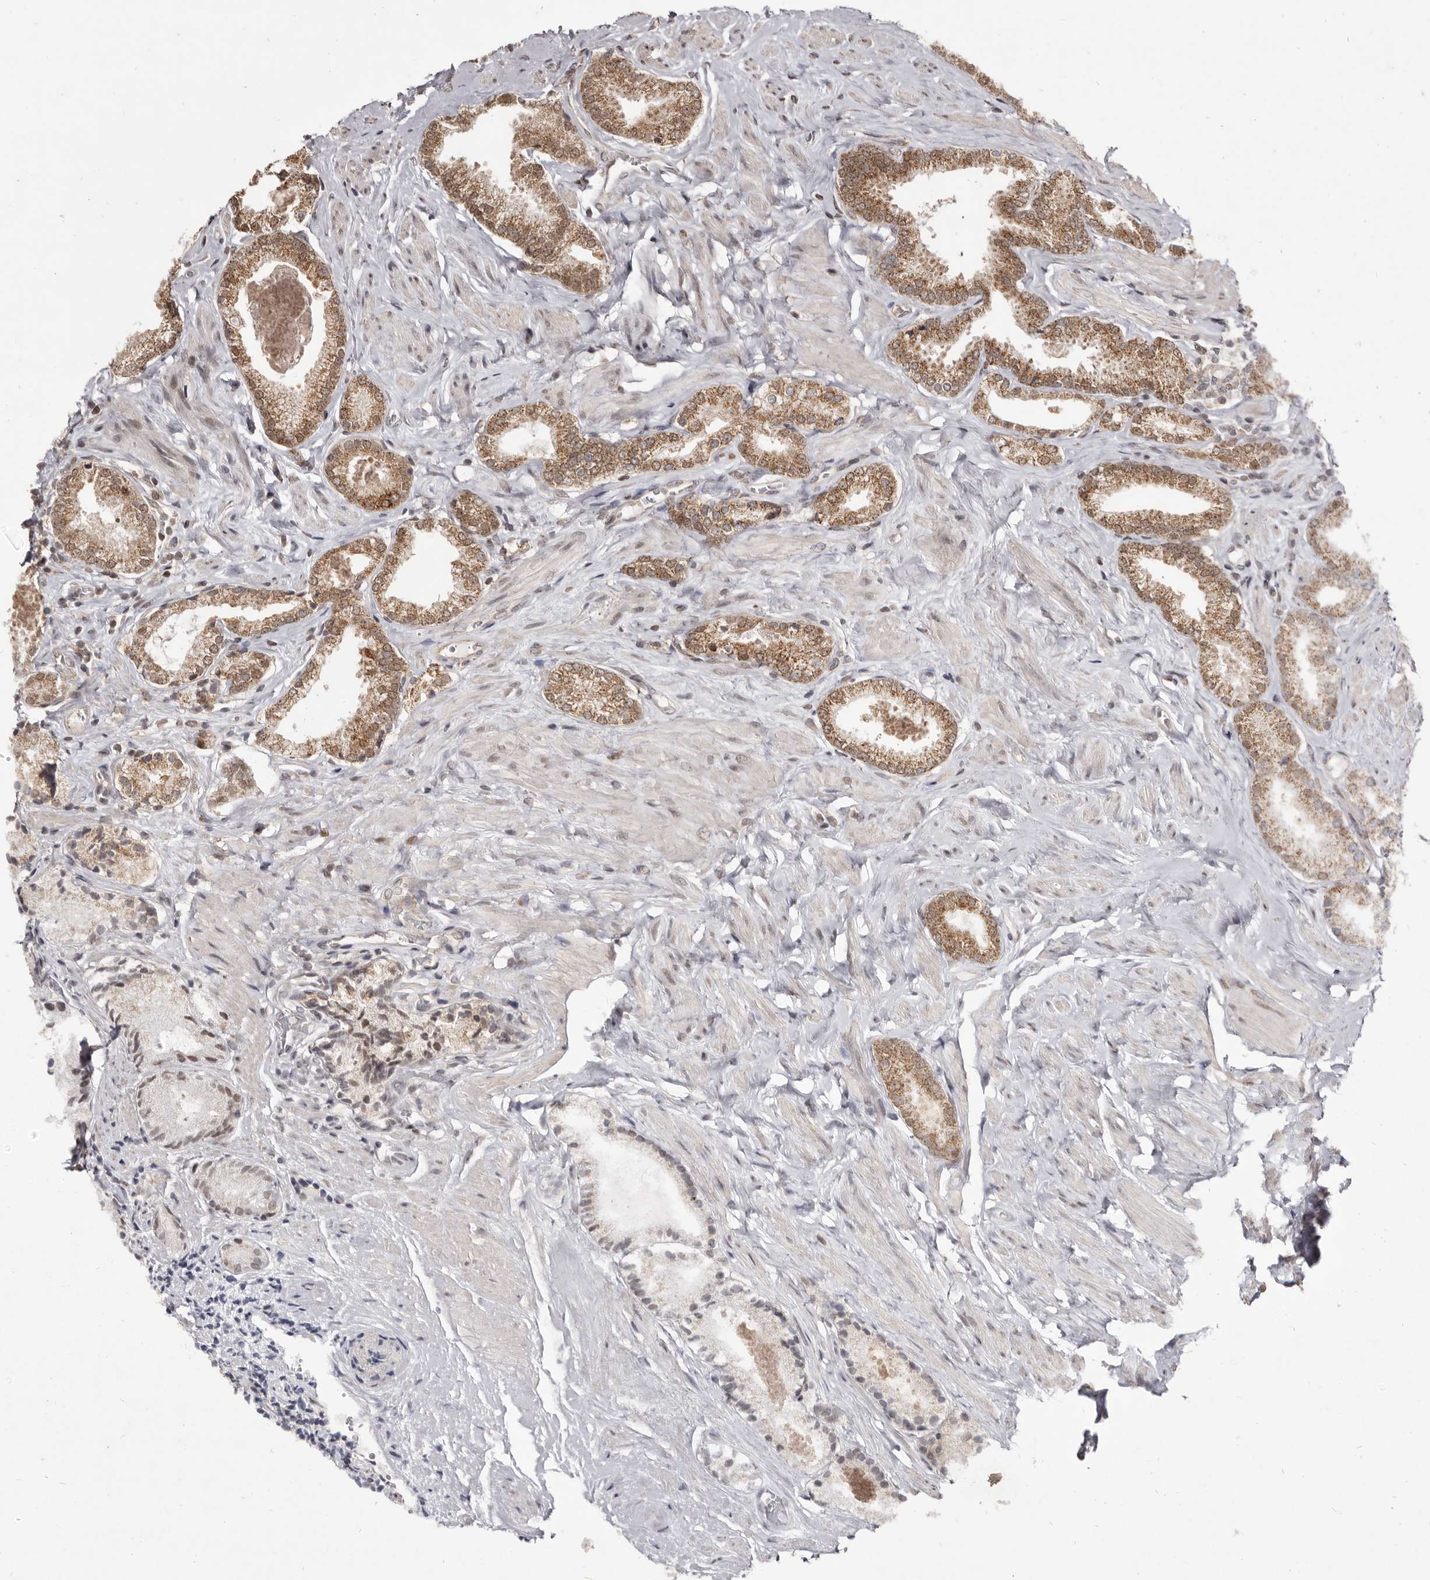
{"staining": {"intensity": "moderate", "quantity": ">75%", "location": "cytoplasmic/membranous"}, "tissue": "prostate cancer", "cell_type": "Tumor cells", "image_type": "cancer", "snomed": [{"axis": "morphology", "description": "Adenocarcinoma, Low grade"}, {"axis": "topography", "description": "Prostate"}], "caption": "Immunohistochemical staining of prostate cancer (adenocarcinoma (low-grade)) exhibits moderate cytoplasmic/membranous protein expression in about >75% of tumor cells. Using DAB (3,3'-diaminobenzidine) (brown) and hematoxylin (blue) stains, captured at high magnification using brightfield microscopy.", "gene": "THUMPD1", "patient": {"sex": "male", "age": 71}}